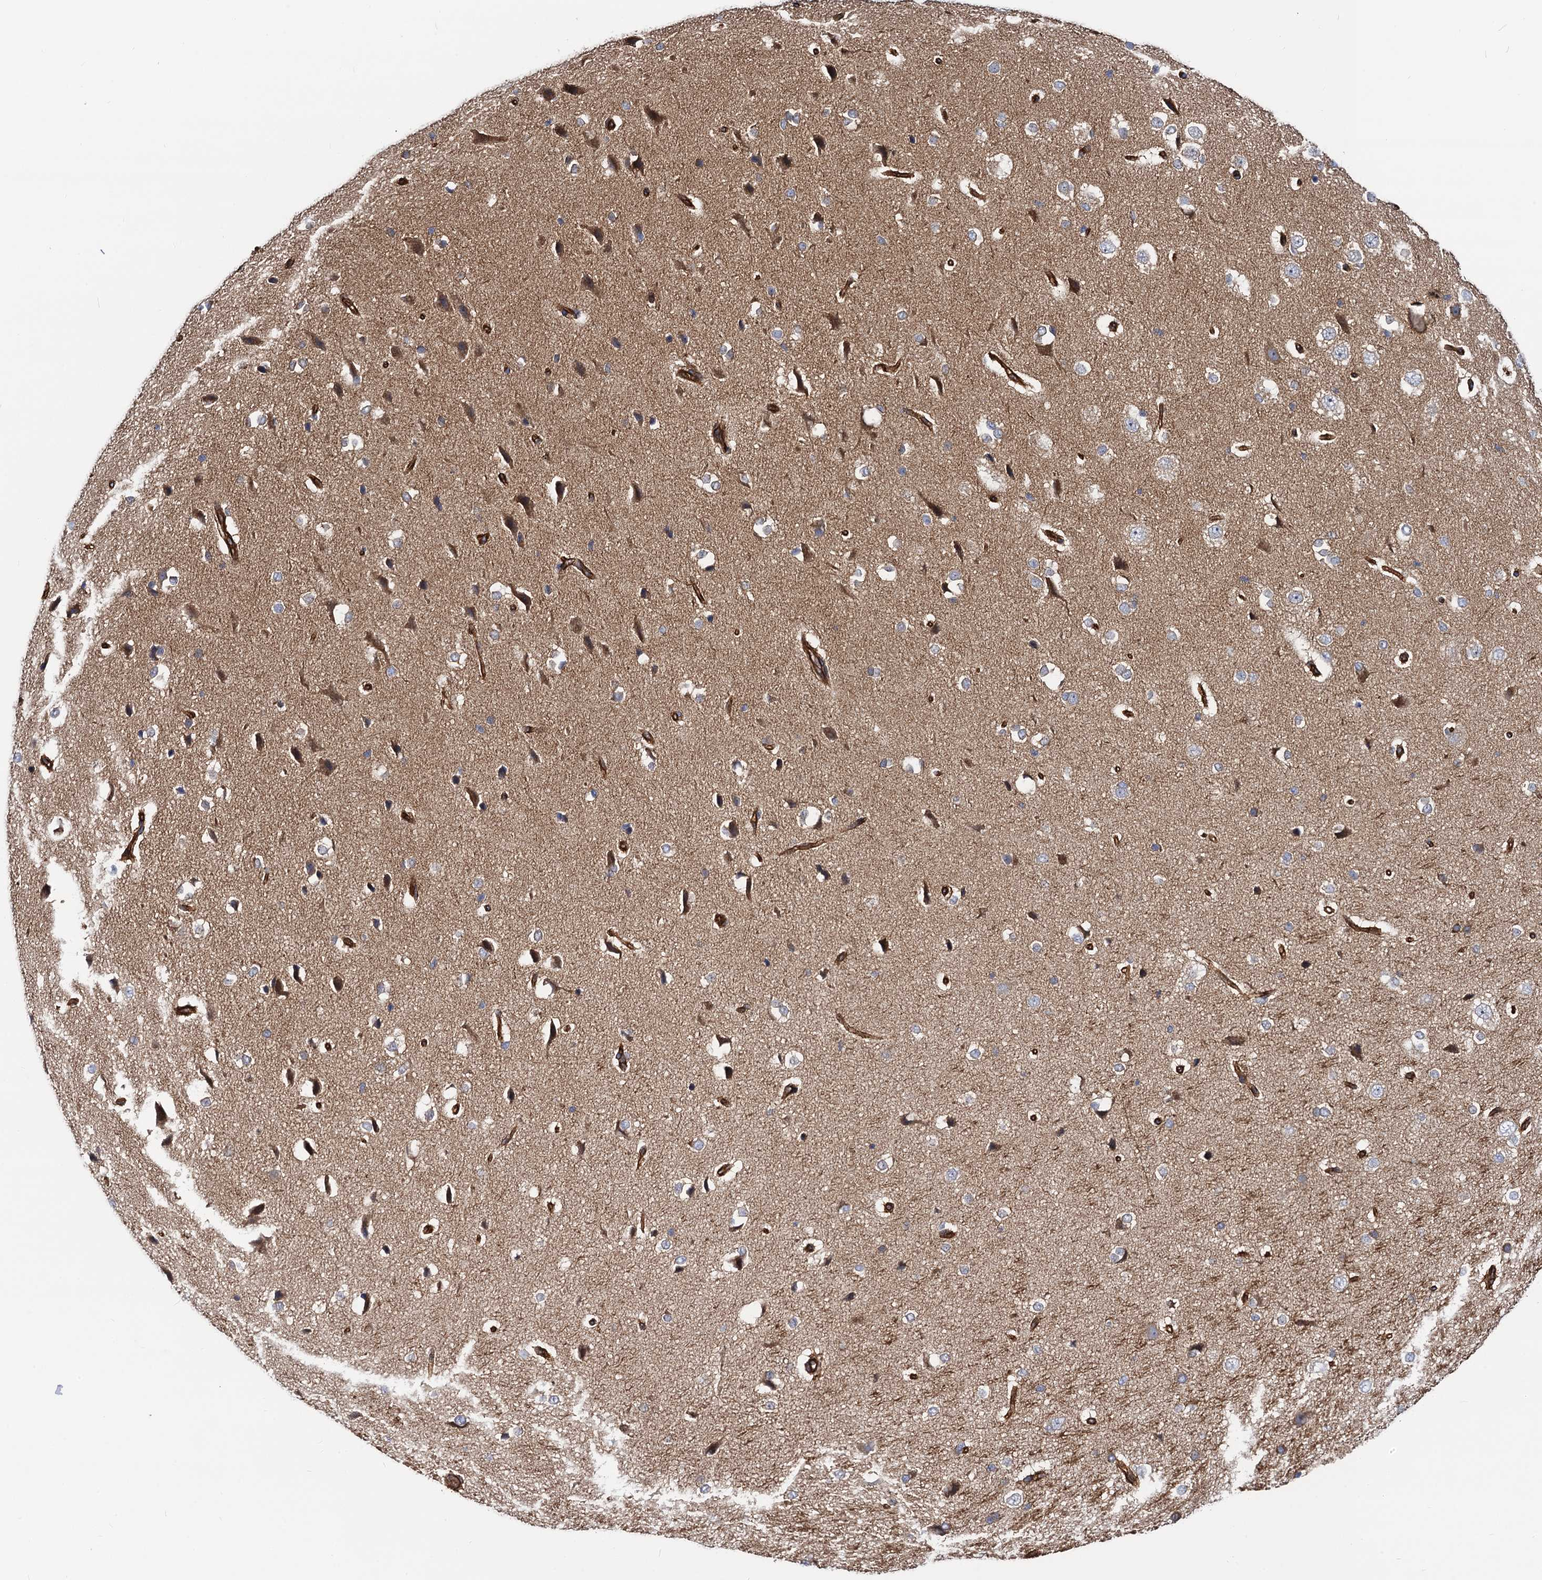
{"staining": {"intensity": "strong", "quantity": ">75%", "location": "cytoplasmic/membranous"}, "tissue": "cerebral cortex", "cell_type": "Endothelial cells", "image_type": "normal", "snomed": [{"axis": "morphology", "description": "Normal tissue, NOS"}, {"axis": "morphology", "description": "Developmental malformation"}, {"axis": "topography", "description": "Cerebral cortex"}], "caption": "A high-resolution histopathology image shows IHC staining of benign cerebral cortex, which displays strong cytoplasmic/membranous positivity in approximately >75% of endothelial cells.", "gene": "CIP2A", "patient": {"sex": "female", "age": 30}}